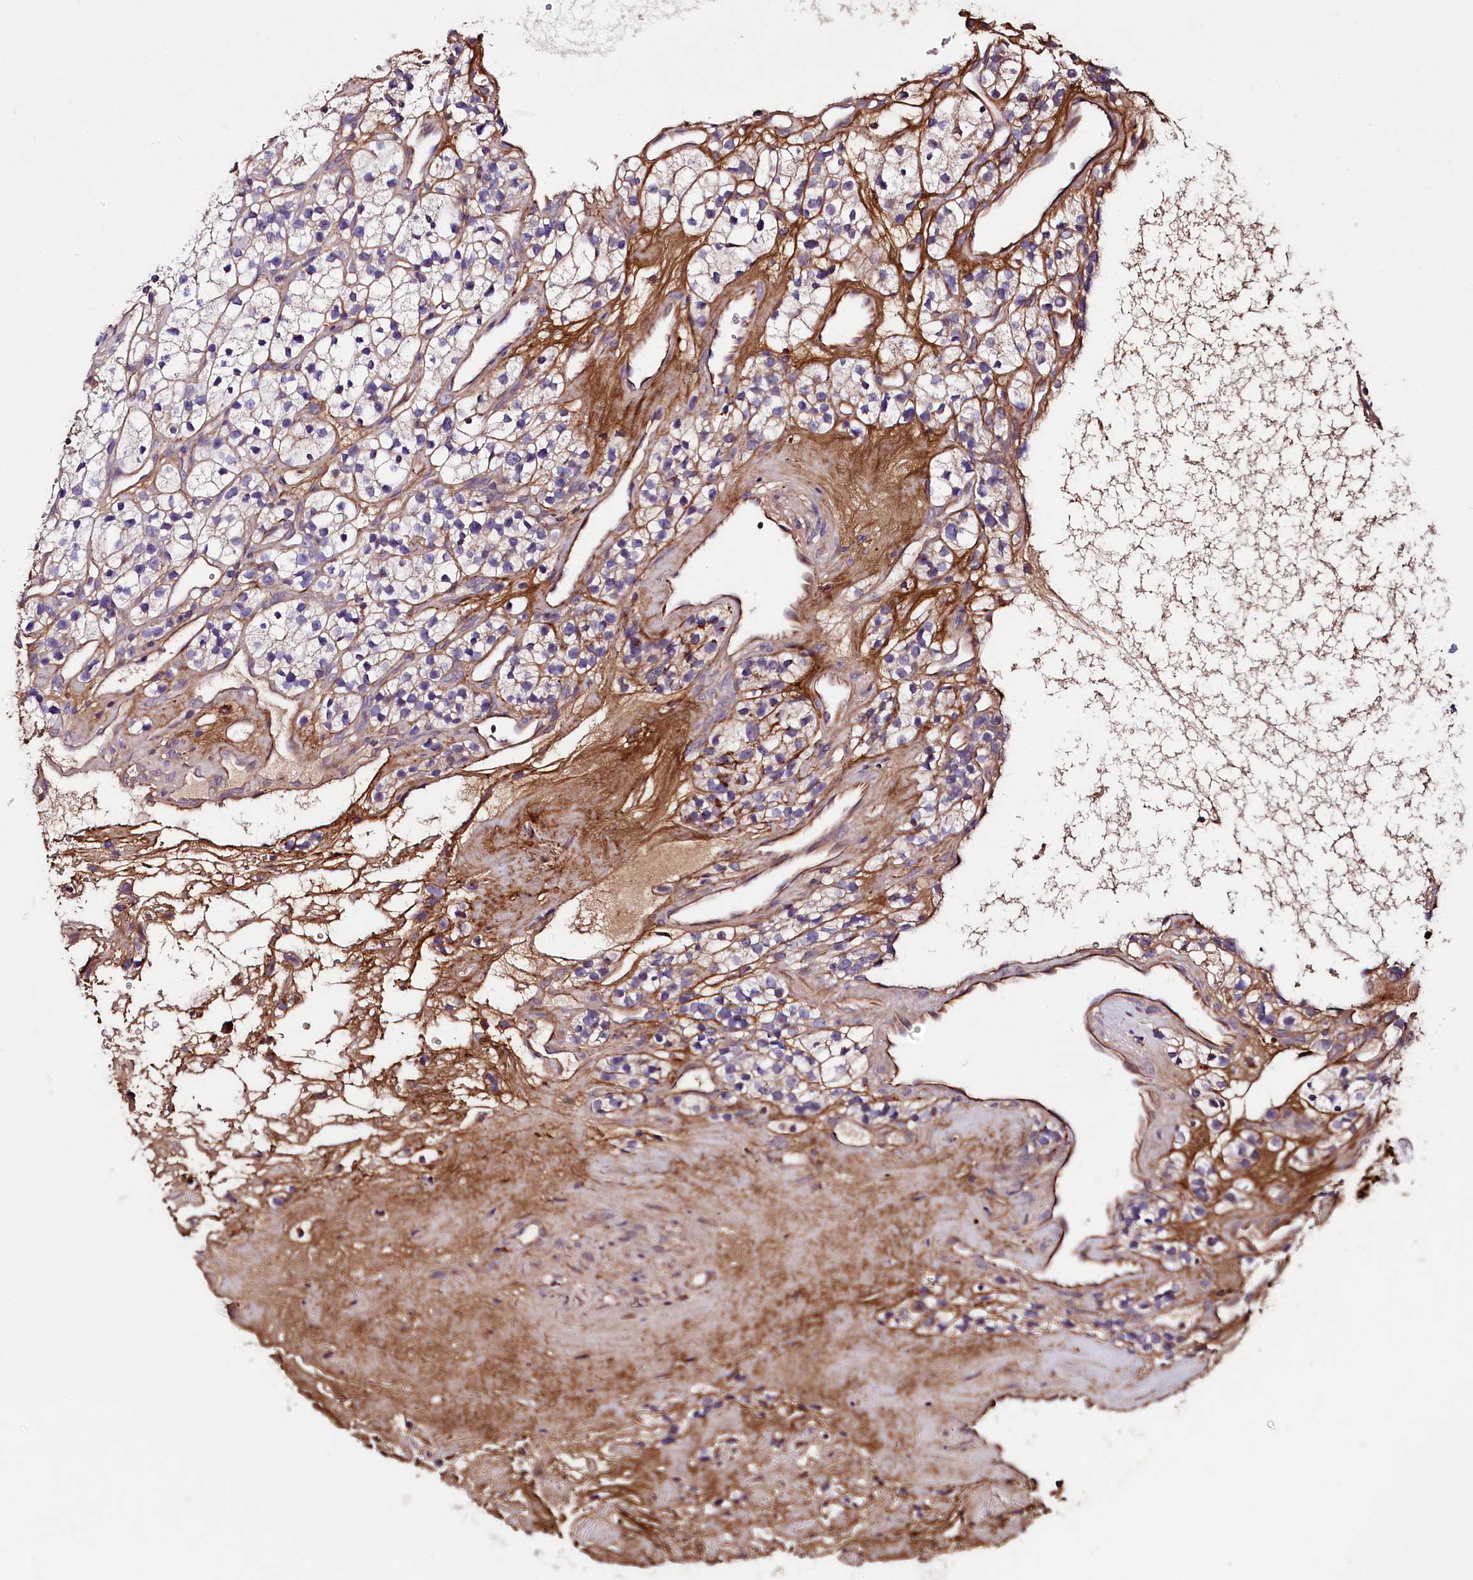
{"staining": {"intensity": "negative", "quantity": "none", "location": "none"}, "tissue": "renal cancer", "cell_type": "Tumor cells", "image_type": "cancer", "snomed": [{"axis": "morphology", "description": "Adenocarcinoma, NOS"}, {"axis": "topography", "description": "Kidney"}], "caption": "Tumor cells show no significant protein positivity in renal adenocarcinoma. The staining is performed using DAB brown chromogen with nuclei counter-stained in using hematoxylin.", "gene": "TNPO3", "patient": {"sex": "female", "age": 57}}